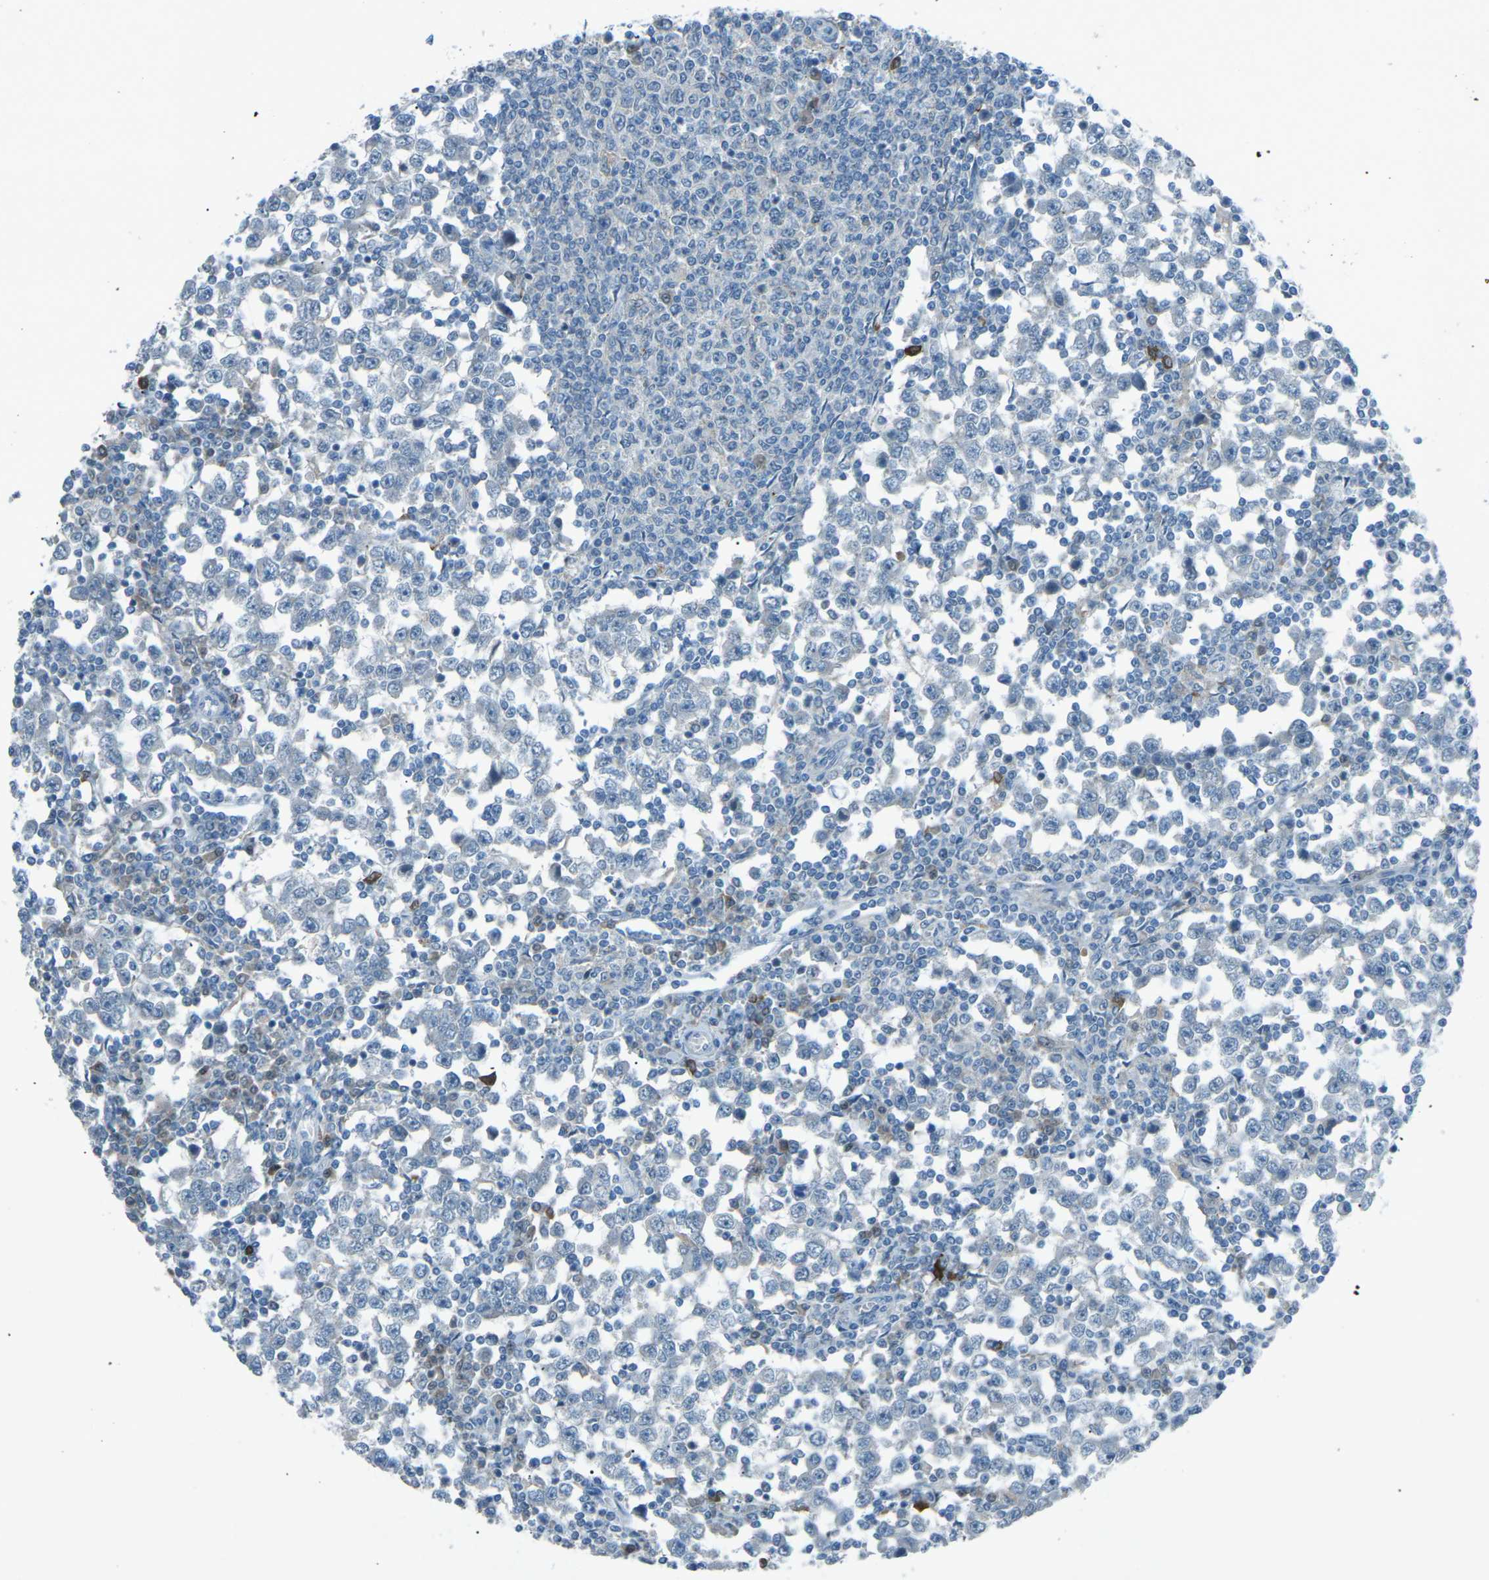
{"staining": {"intensity": "negative", "quantity": "none", "location": "none"}, "tissue": "testis cancer", "cell_type": "Tumor cells", "image_type": "cancer", "snomed": [{"axis": "morphology", "description": "Seminoma, NOS"}, {"axis": "topography", "description": "Testis"}], "caption": "There is no significant positivity in tumor cells of testis cancer (seminoma).", "gene": "PRKCA", "patient": {"sex": "male", "age": 65}}